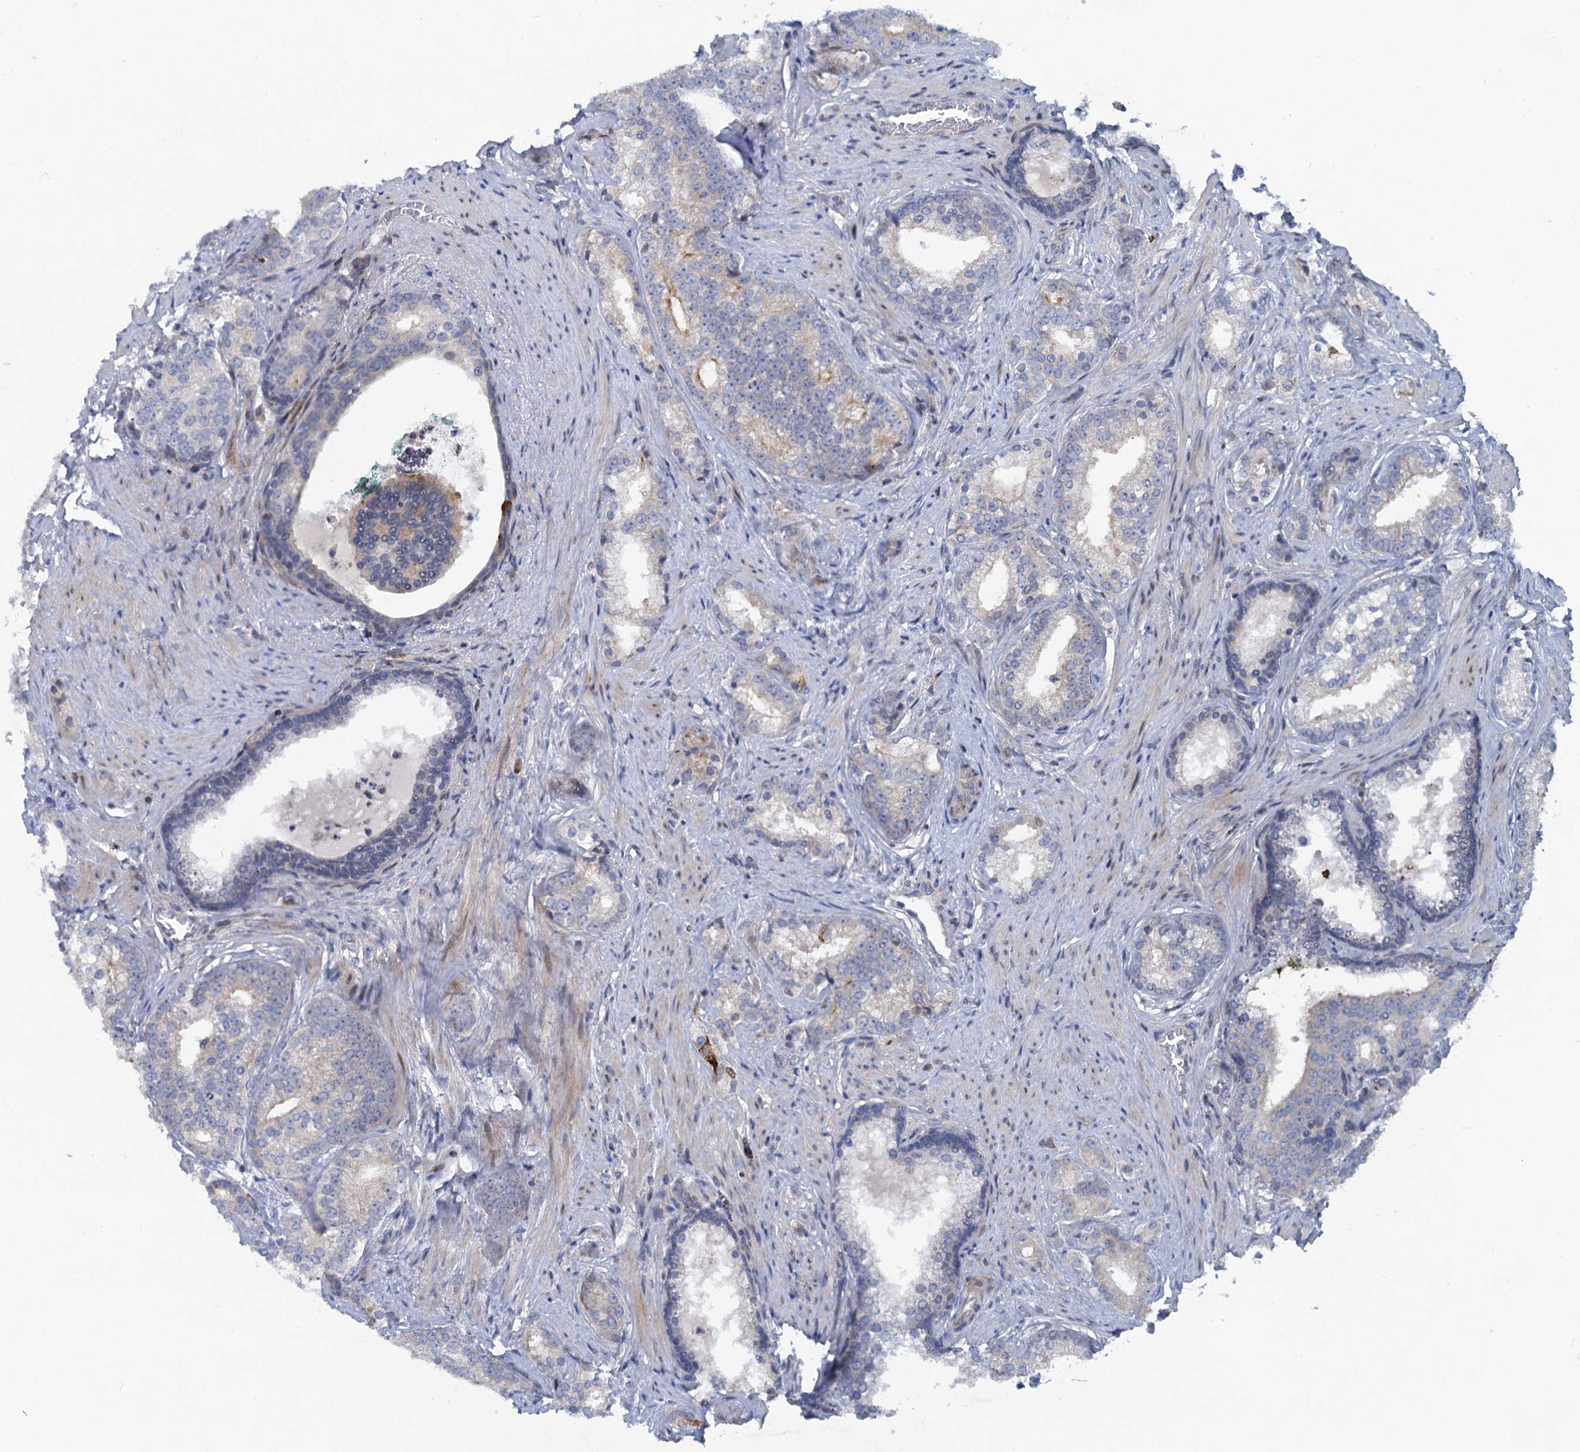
{"staining": {"intensity": "weak", "quantity": "<25%", "location": "cytoplasmic/membranous"}, "tissue": "prostate cancer", "cell_type": "Tumor cells", "image_type": "cancer", "snomed": [{"axis": "morphology", "description": "Adenocarcinoma, Low grade"}, {"axis": "topography", "description": "Prostate"}], "caption": "A histopathology image of human low-grade adenocarcinoma (prostate) is negative for staining in tumor cells.", "gene": "QPCTL", "patient": {"sex": "male", "age": 71}}